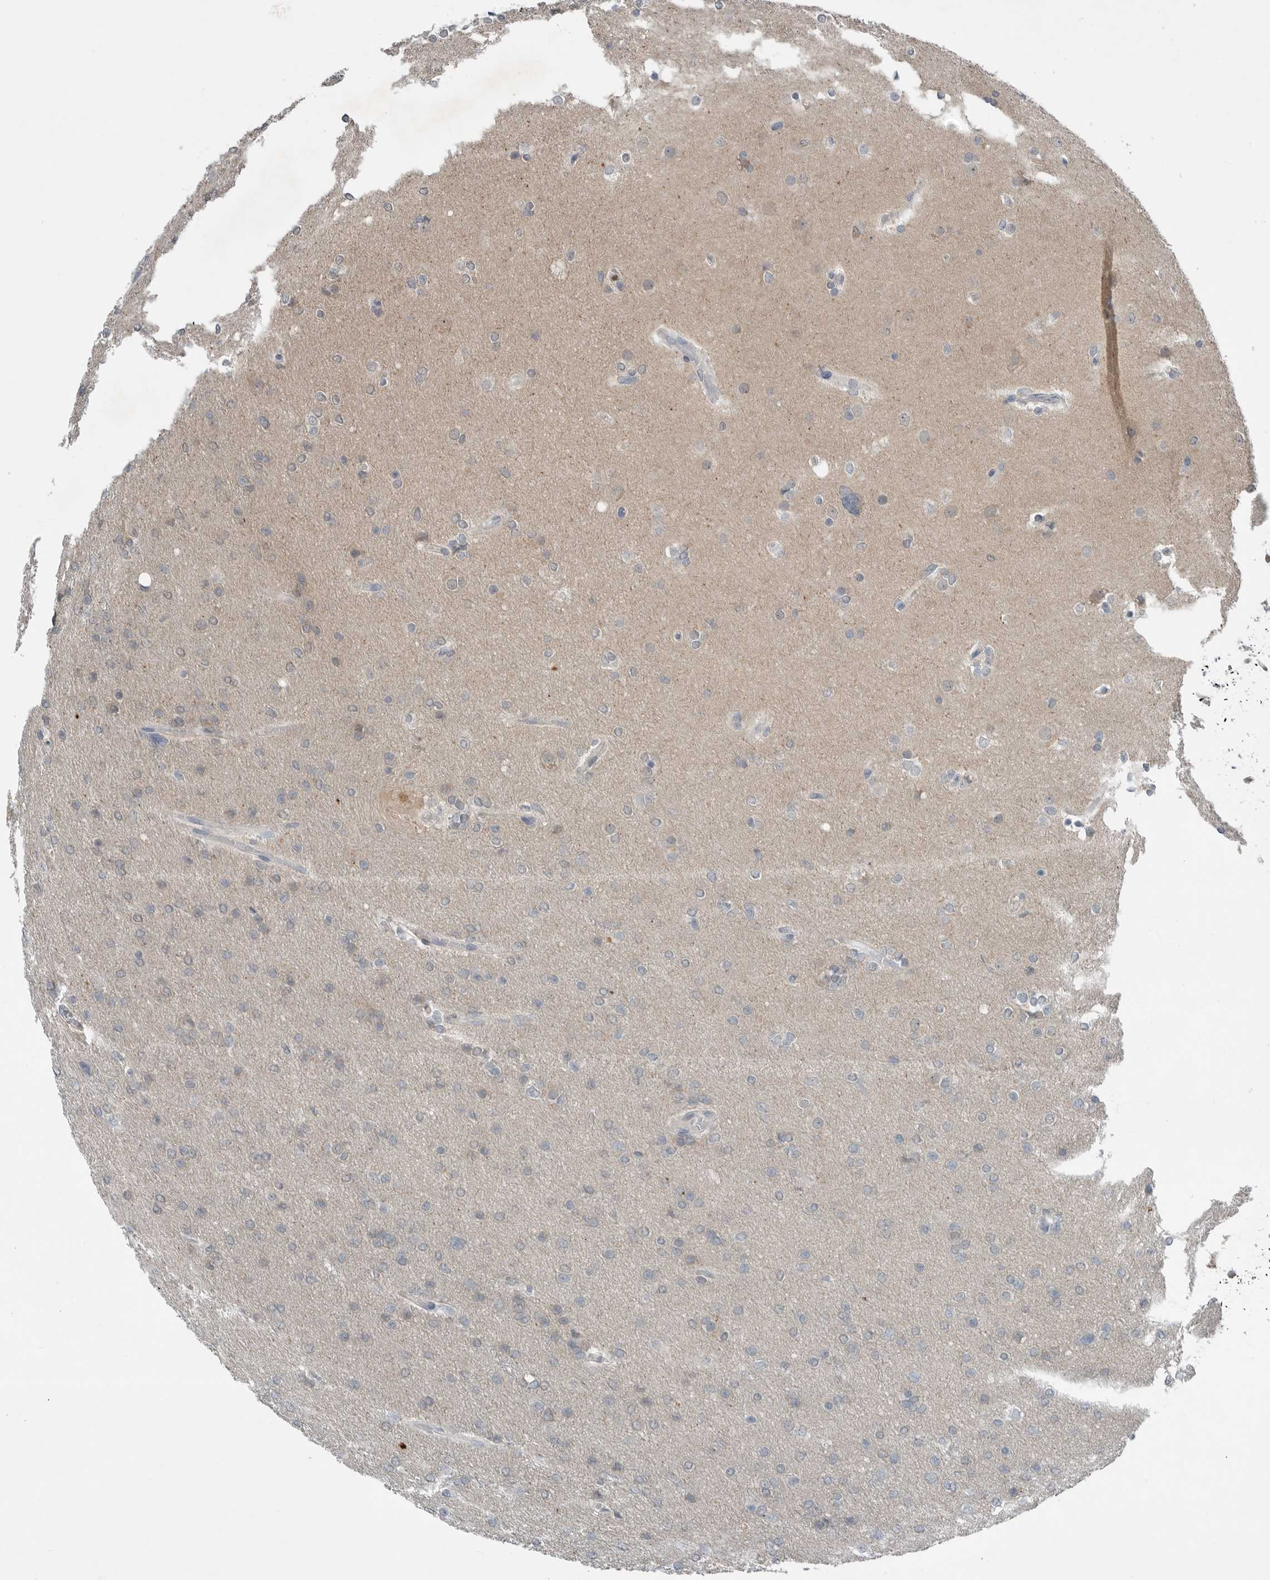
{"staining": {"intensity": "weak", "quantity": "<25%", "location": "nuclear"}, "tissue": "glioma", "cell_type": "Tumor cells", "image_type": "cancer", "snomed": [{"axis": "morphology", "description": "Glioma, malignant, High grade"}, {"axis": "topography", "description": "Cerebral cortex"}], "caption": "Immunohistochemistry (IHC) image of glioma stained for a protein (brown), which demonstrates no staining in tumor cells.", "gene": "MFAP3L", "patient": {"sex": "female", "age": 36}}